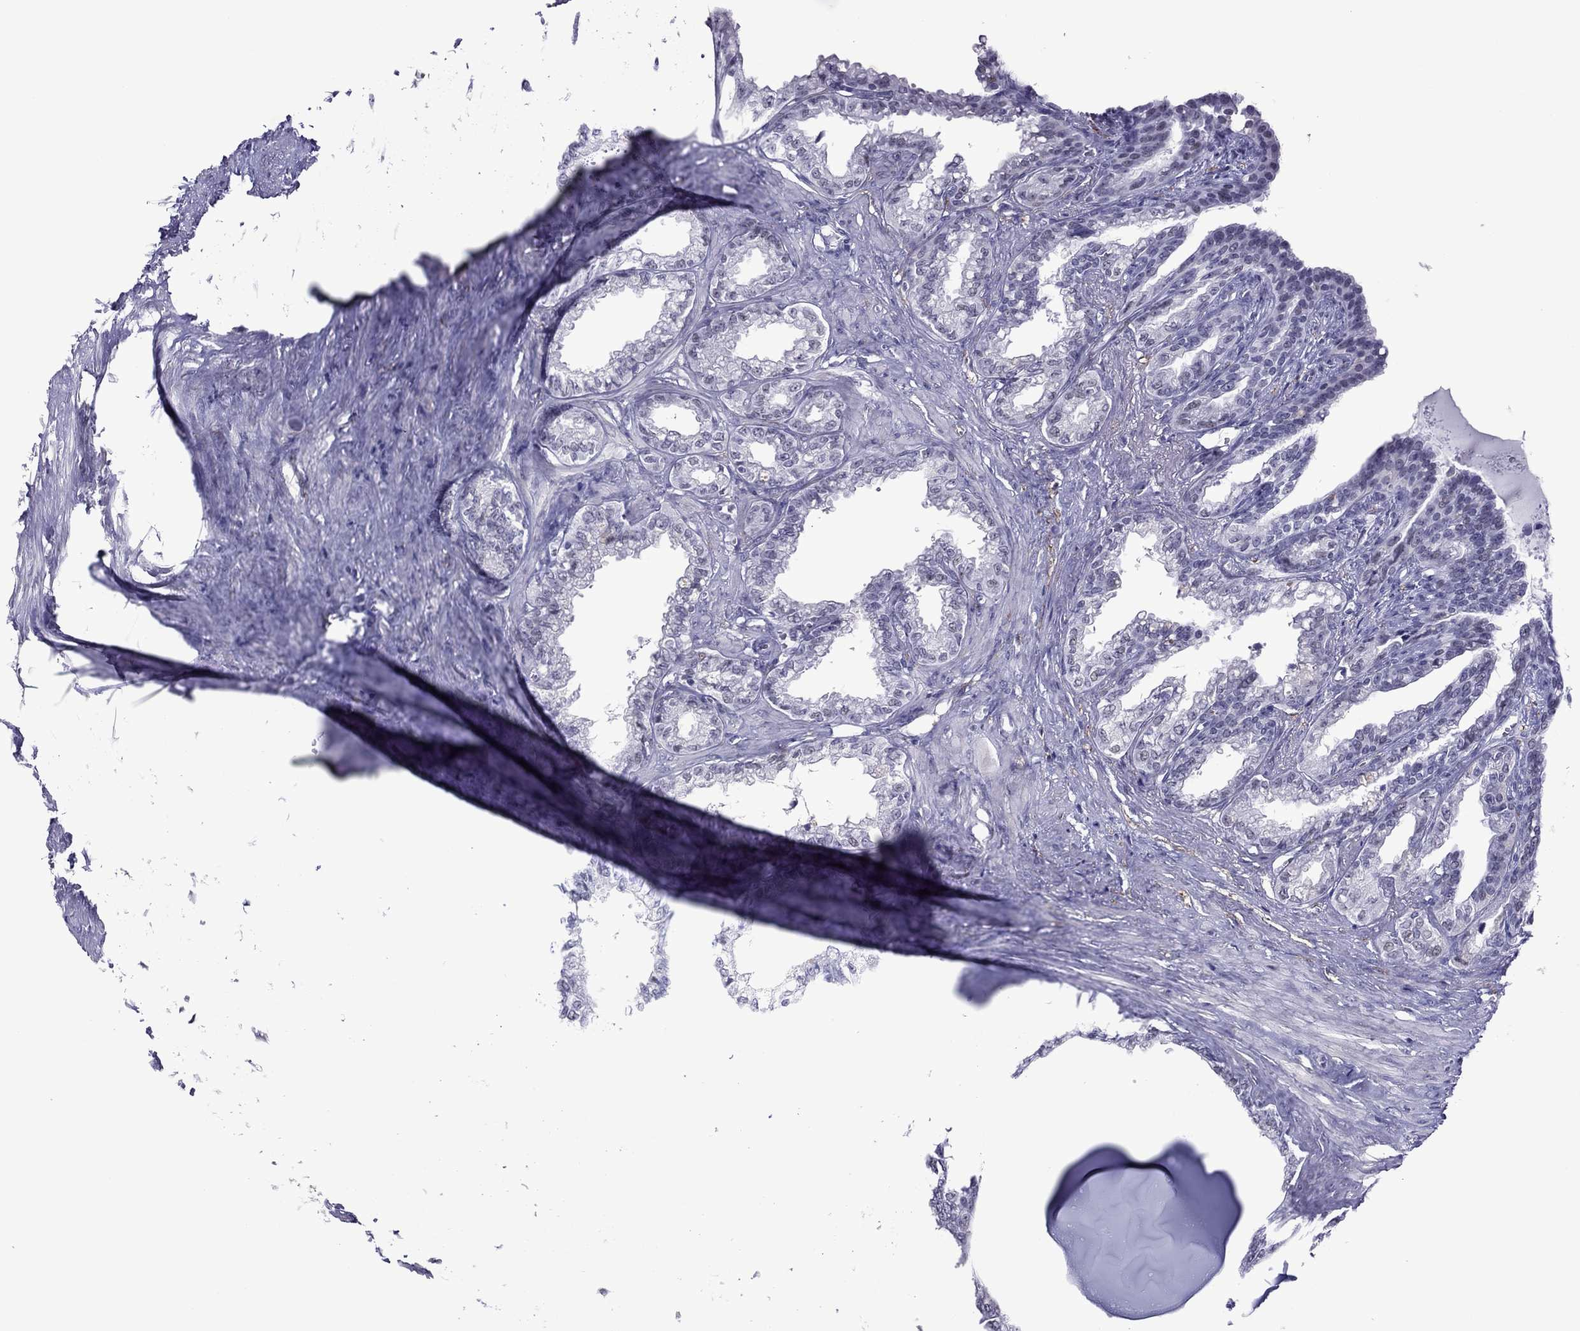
{"staining": {"intensity": "weak", "quantity": "<25%", "location": "nuclear"}, "tissue": "seminal vesicle", "cell_type": "Glandular cells", "image_type": "normal", "snomed": [{"axis": "morphology", "description": "Normal tissue, NOS"}, {"axis": "morphology", "description": "Urothelial carcinoma, NOS"}, {"axis": "topography", "description": "Urinary bladder"}, {"axis": "topography", "description": "Seminal veicle"}], "caption": "The immunohistochemistry (IHC) micrograph has no significant expression in glandular cells of seminal vesicle. (DAB (3,3'-diaminobenzidine) immunohistochemistry visualized using brightfield microscopy, high magnification).", "gene": "ZNF646", "patient": {"sex": "male", "age": 76}}